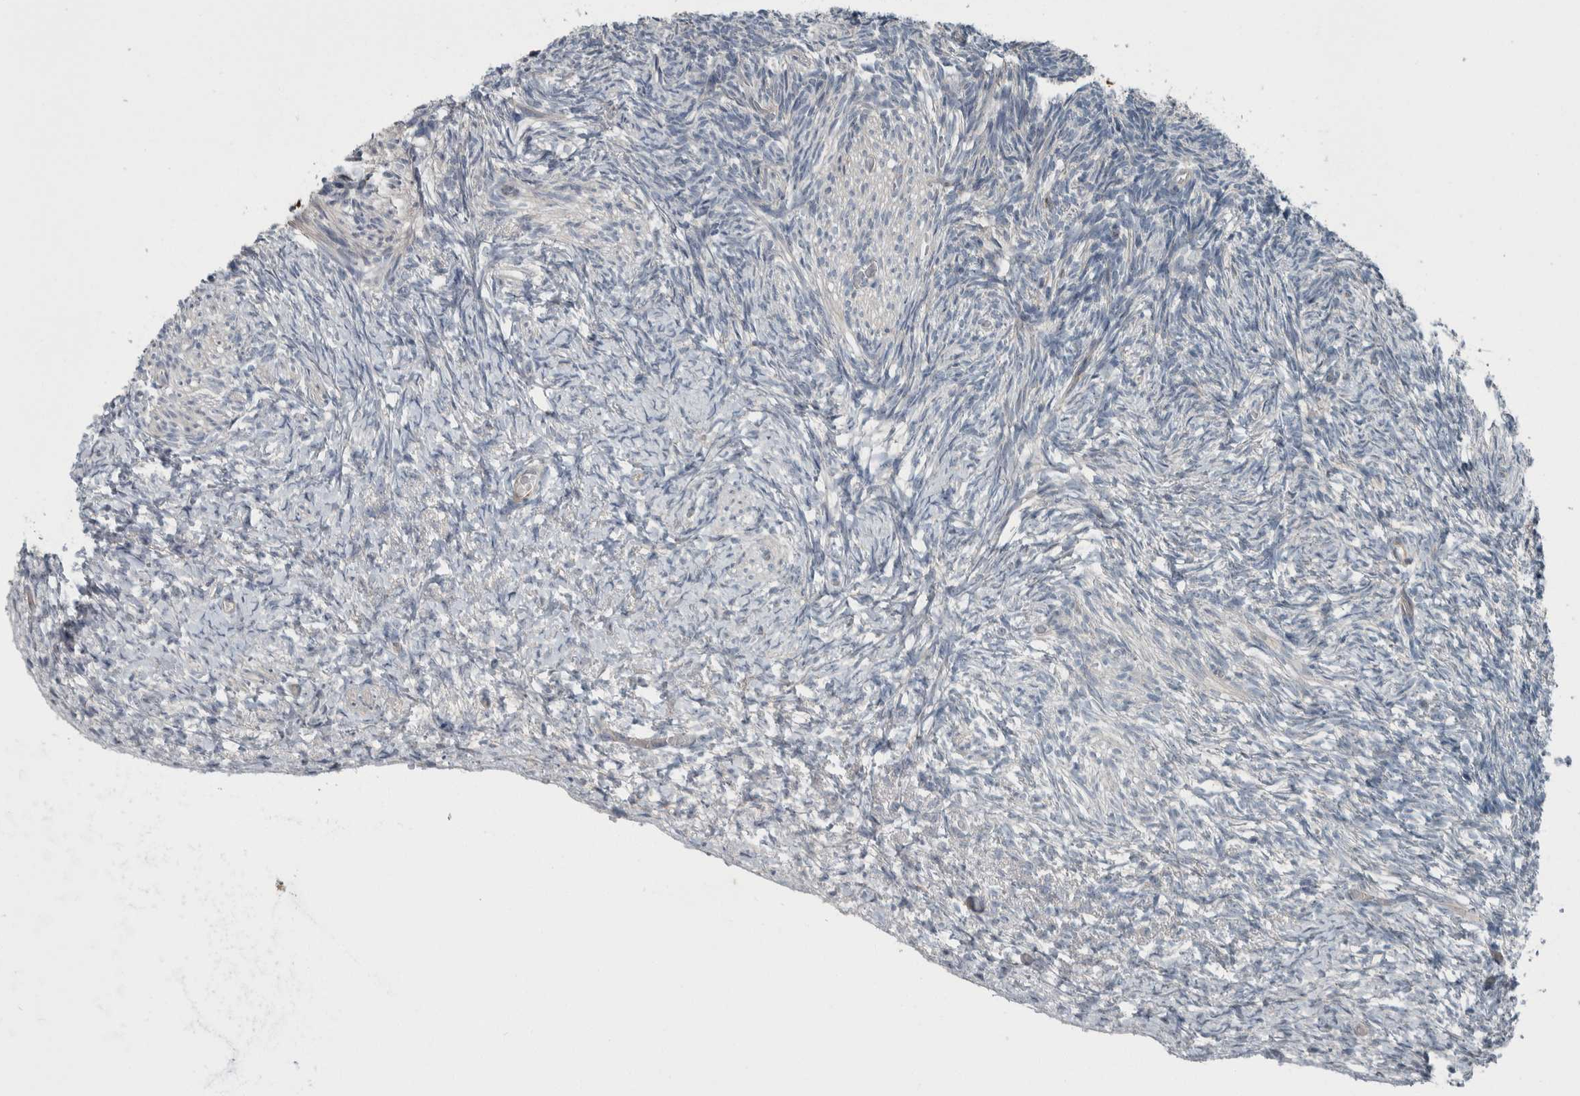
{"staining": {"intensity": "negative", "quantity": "none", "location": "none"}, "tissue": "ovary", "cell_type": "Ovarian stroma cells", "image_type": "normal", "snomed": [{"axis": "morphology", "description": "Normal tissue, NOS"}, {"axis": "topography", "description": "Ovary"}], "caption": "Immunohistochemistry (IHC) of benign human ovary exhibits no expression in ovarian stroma cells. (DAB IHC with hematoxylin counter stain).", "gene": "USP25", "patient": {"sex": "female", "age": 34}}